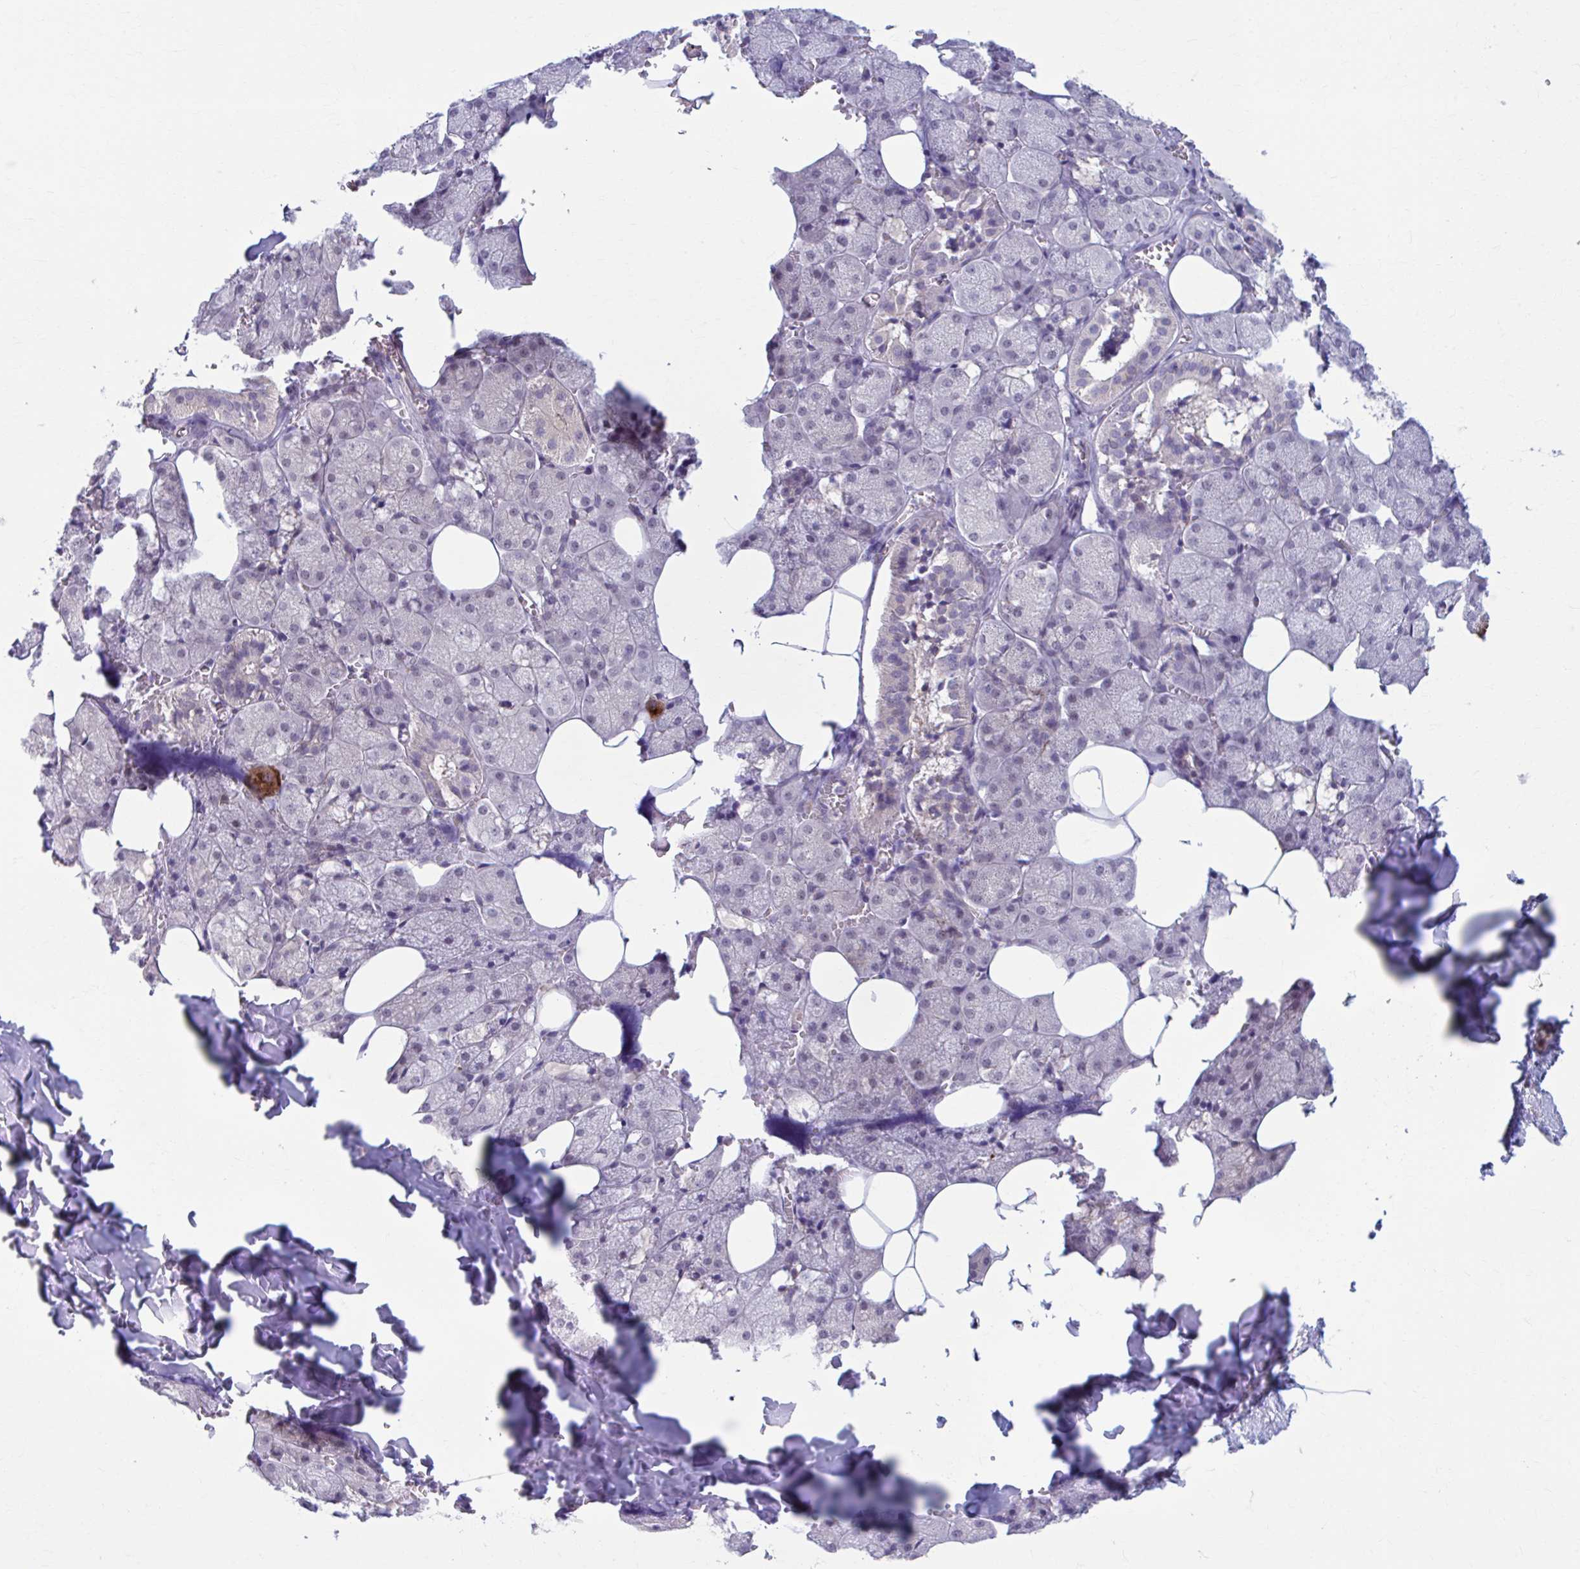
{"staining": {"intensity": "weak", "quantity": "<25%", "location": "cytoplasmic/membranous"}, "tissue": "salivary gland", "cell_type": "Glandular cells", "image_type": "normal", "snomed": [{"axis": "morphology", "description": "Normal tissue, NOS"}, {"axis": "topography", "description": "Salivary gland"}, {"axis": "topography", "description": "Peripheral nerve tissue"}], "caption": "High power microscopy photomicrograph of an immunohistochemistry image of unremarkable salivary gland, revealing no significant staining in glandular cells.", "gene": "ADAT3", "patient": {"sex": "male", "age": 38}}